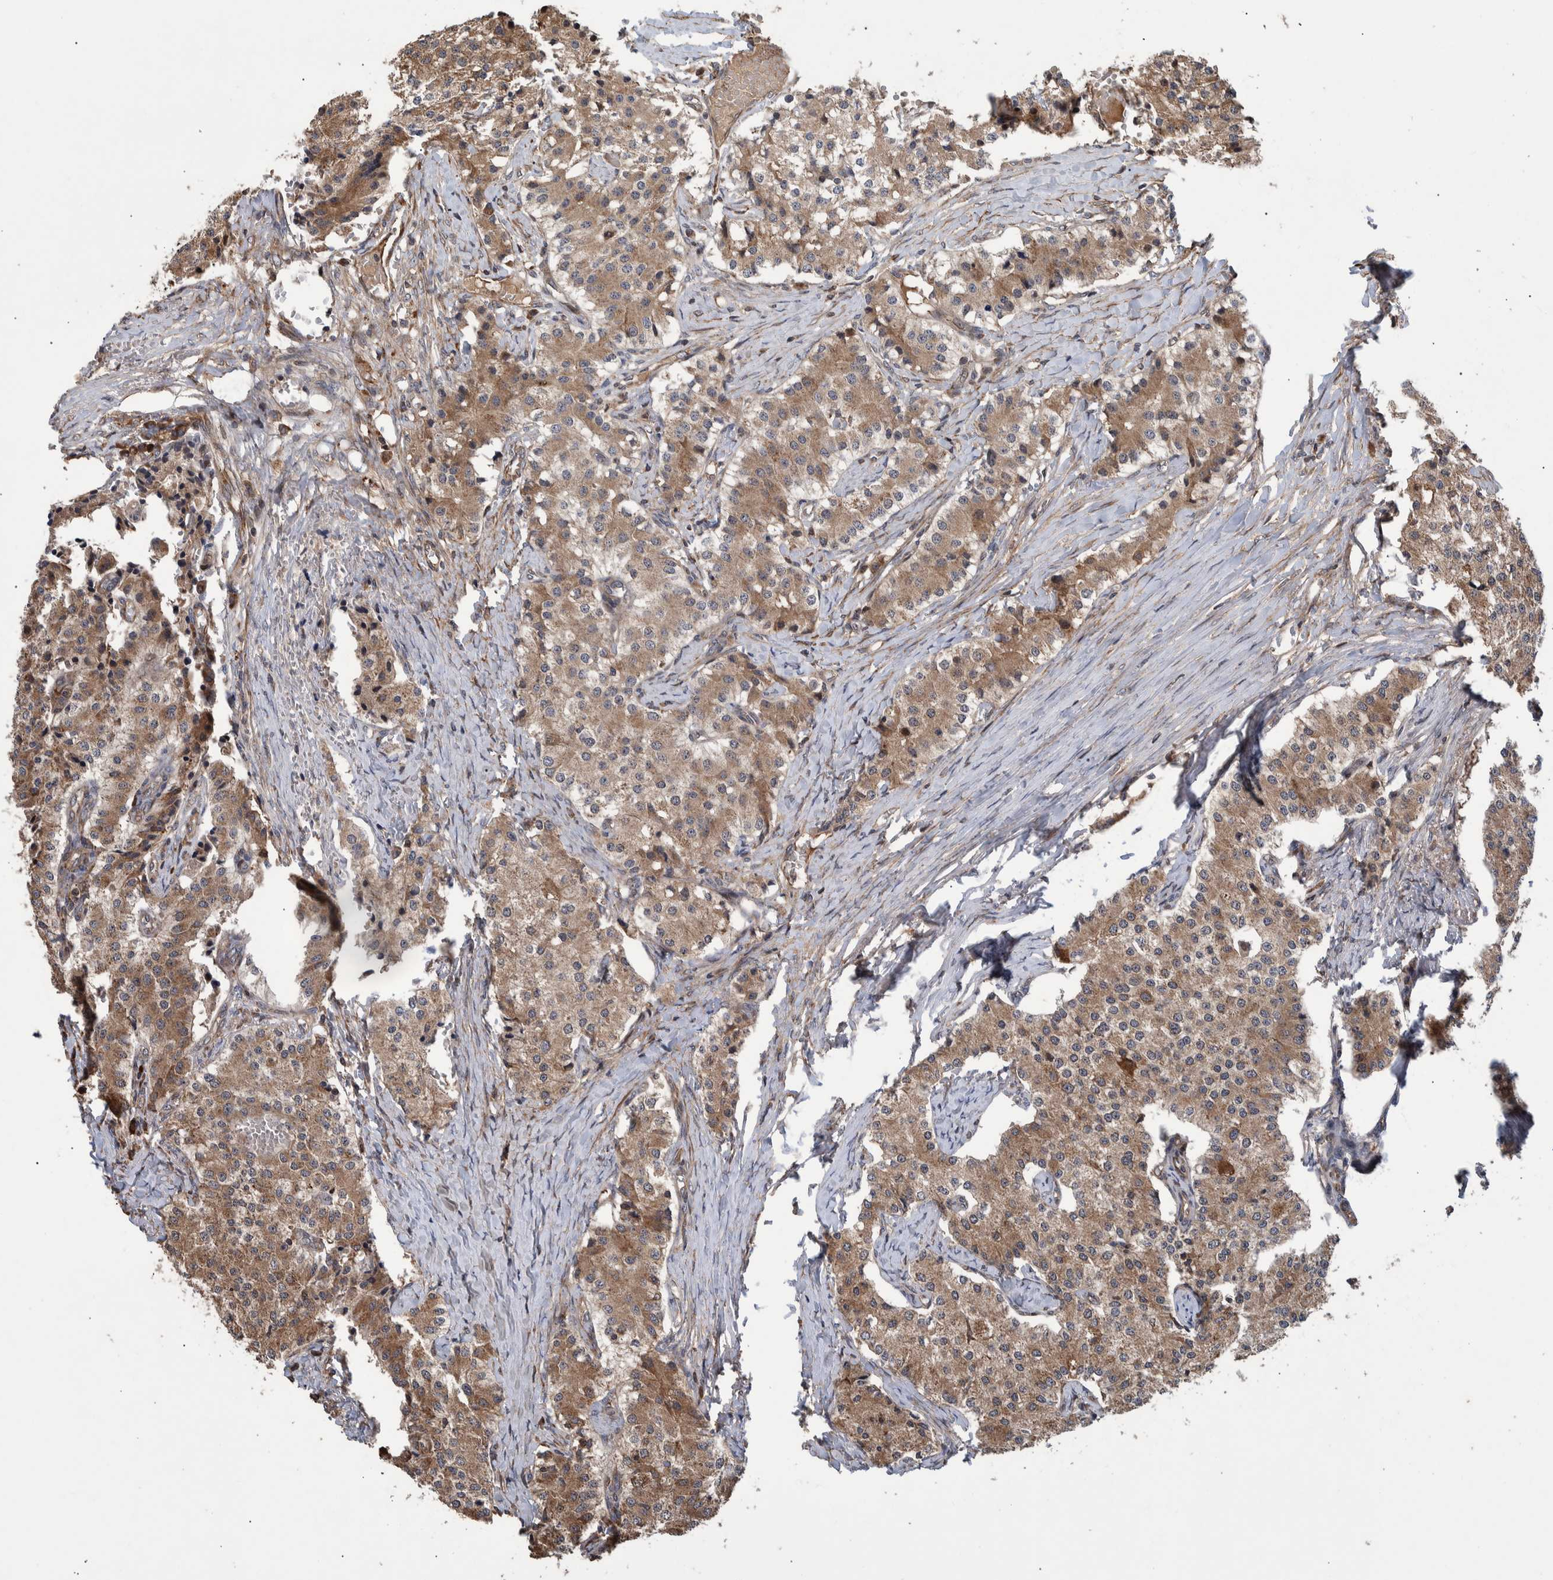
{"staining": {"intensity": "weak", "quantity": ">75%", "location": "cytoplasmic/membranous"}, "tissue": "carcinoid", "cell_type": "Tumor cells", "image_type": "cancer", "snomed": [{"axis": "morphology", "description": "Carcinoid, malignant, NOS"}, {"axis": "topography", "description": "Colon"}], "caption": "Weak cytoplasmic/membranous positivity is appreciated in approximately >75% of tumor cells in malignant carcinoid.", "gene": "B3GNTL1", "patient": {"sex": "female", "age": 52}}